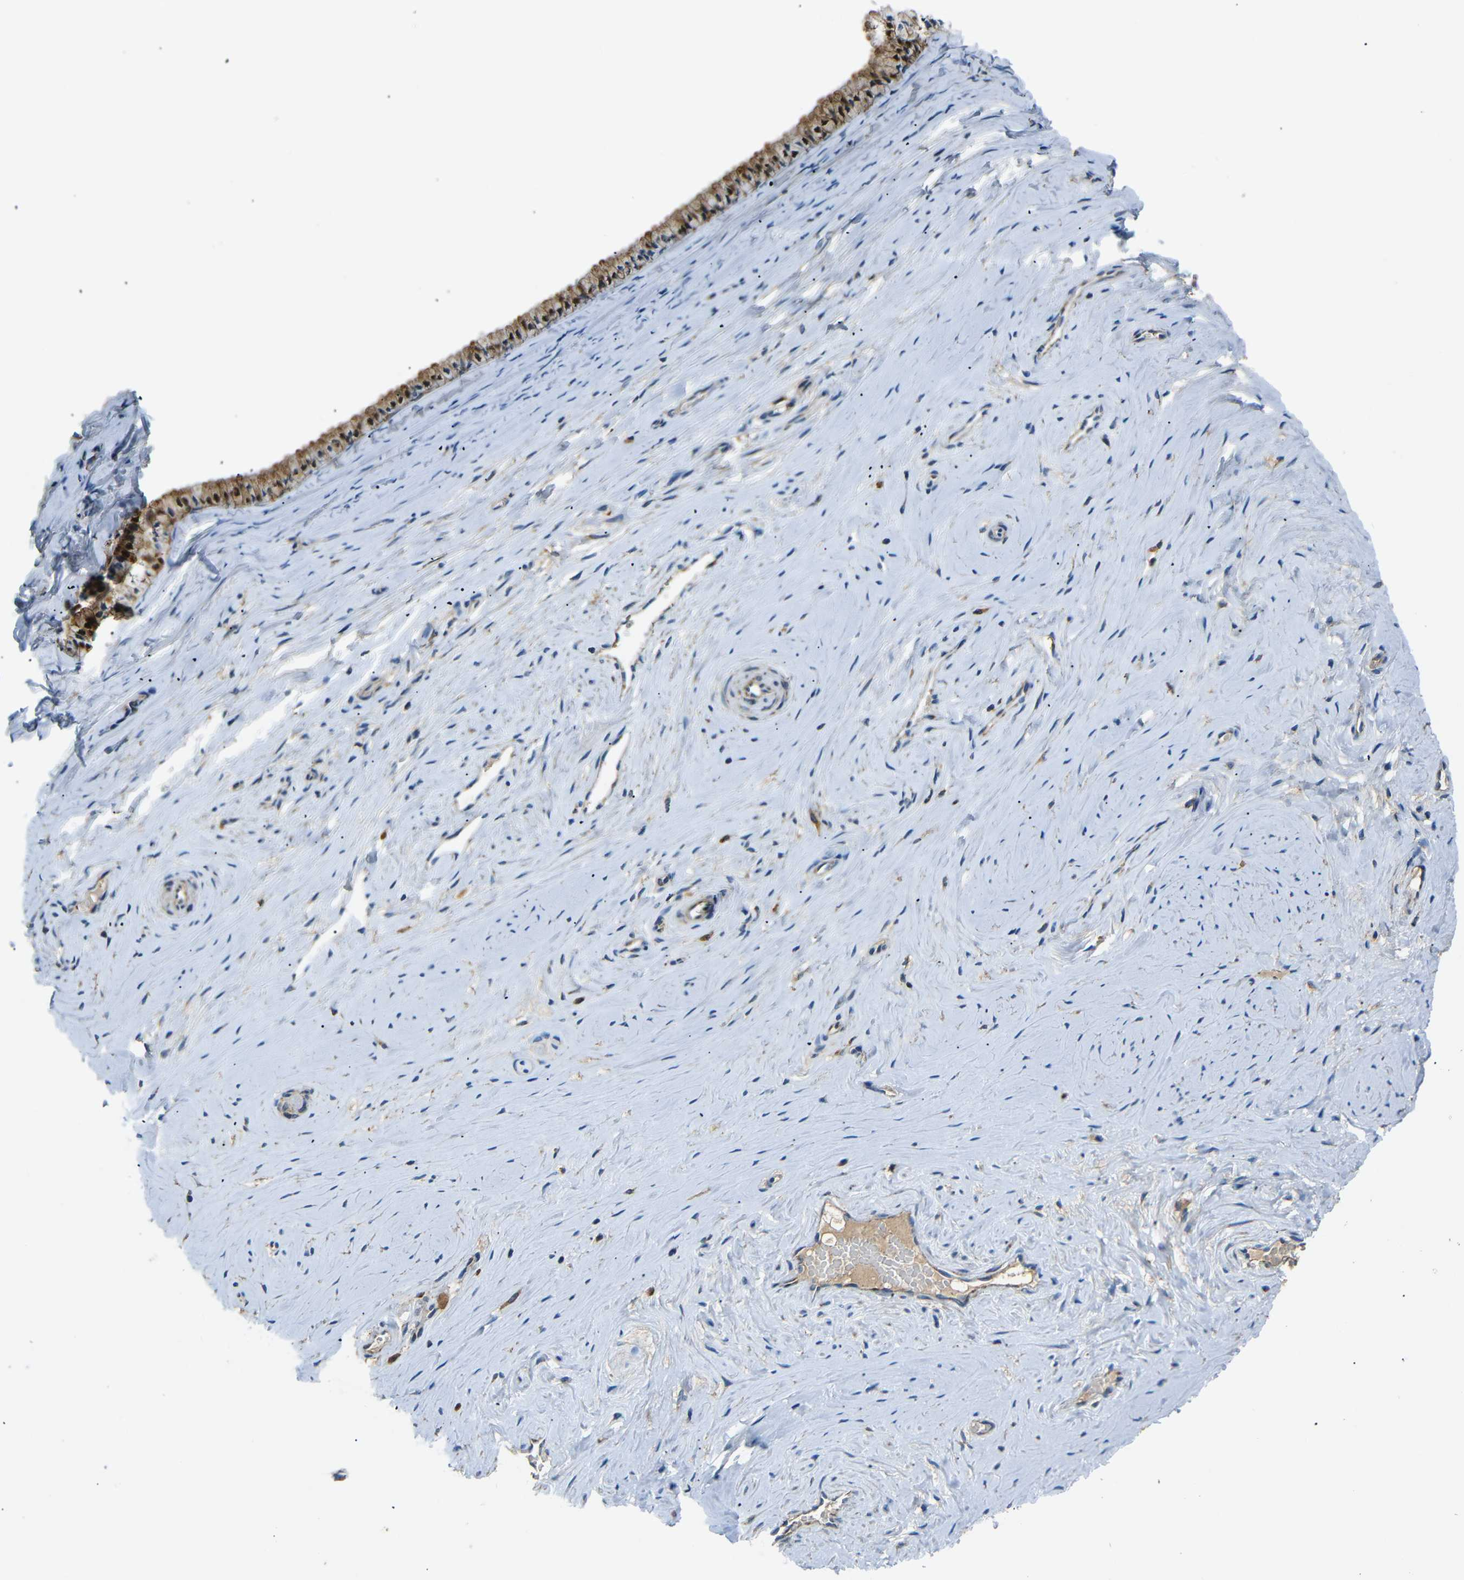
{"staining": {"intensity": "moderate", "quantity": ">75%", "location": "cytoplasmic/membranous"}, "tissue": "cervix", "cell_type": "Glandular cells", "image_type": "normal", "snomed": [{"axis": "morphology", "description": "Normal tissue, NOS"}, {"axis": "topography", "description": "Cervix"}], "caption": "Cervix stained with a brown dye demonstrates moderate cytoplasmic/membranous positive staining in about >75% of glandular cells.", "gene": "NETO2", "patient": {"sex": "female", "age": 39}}